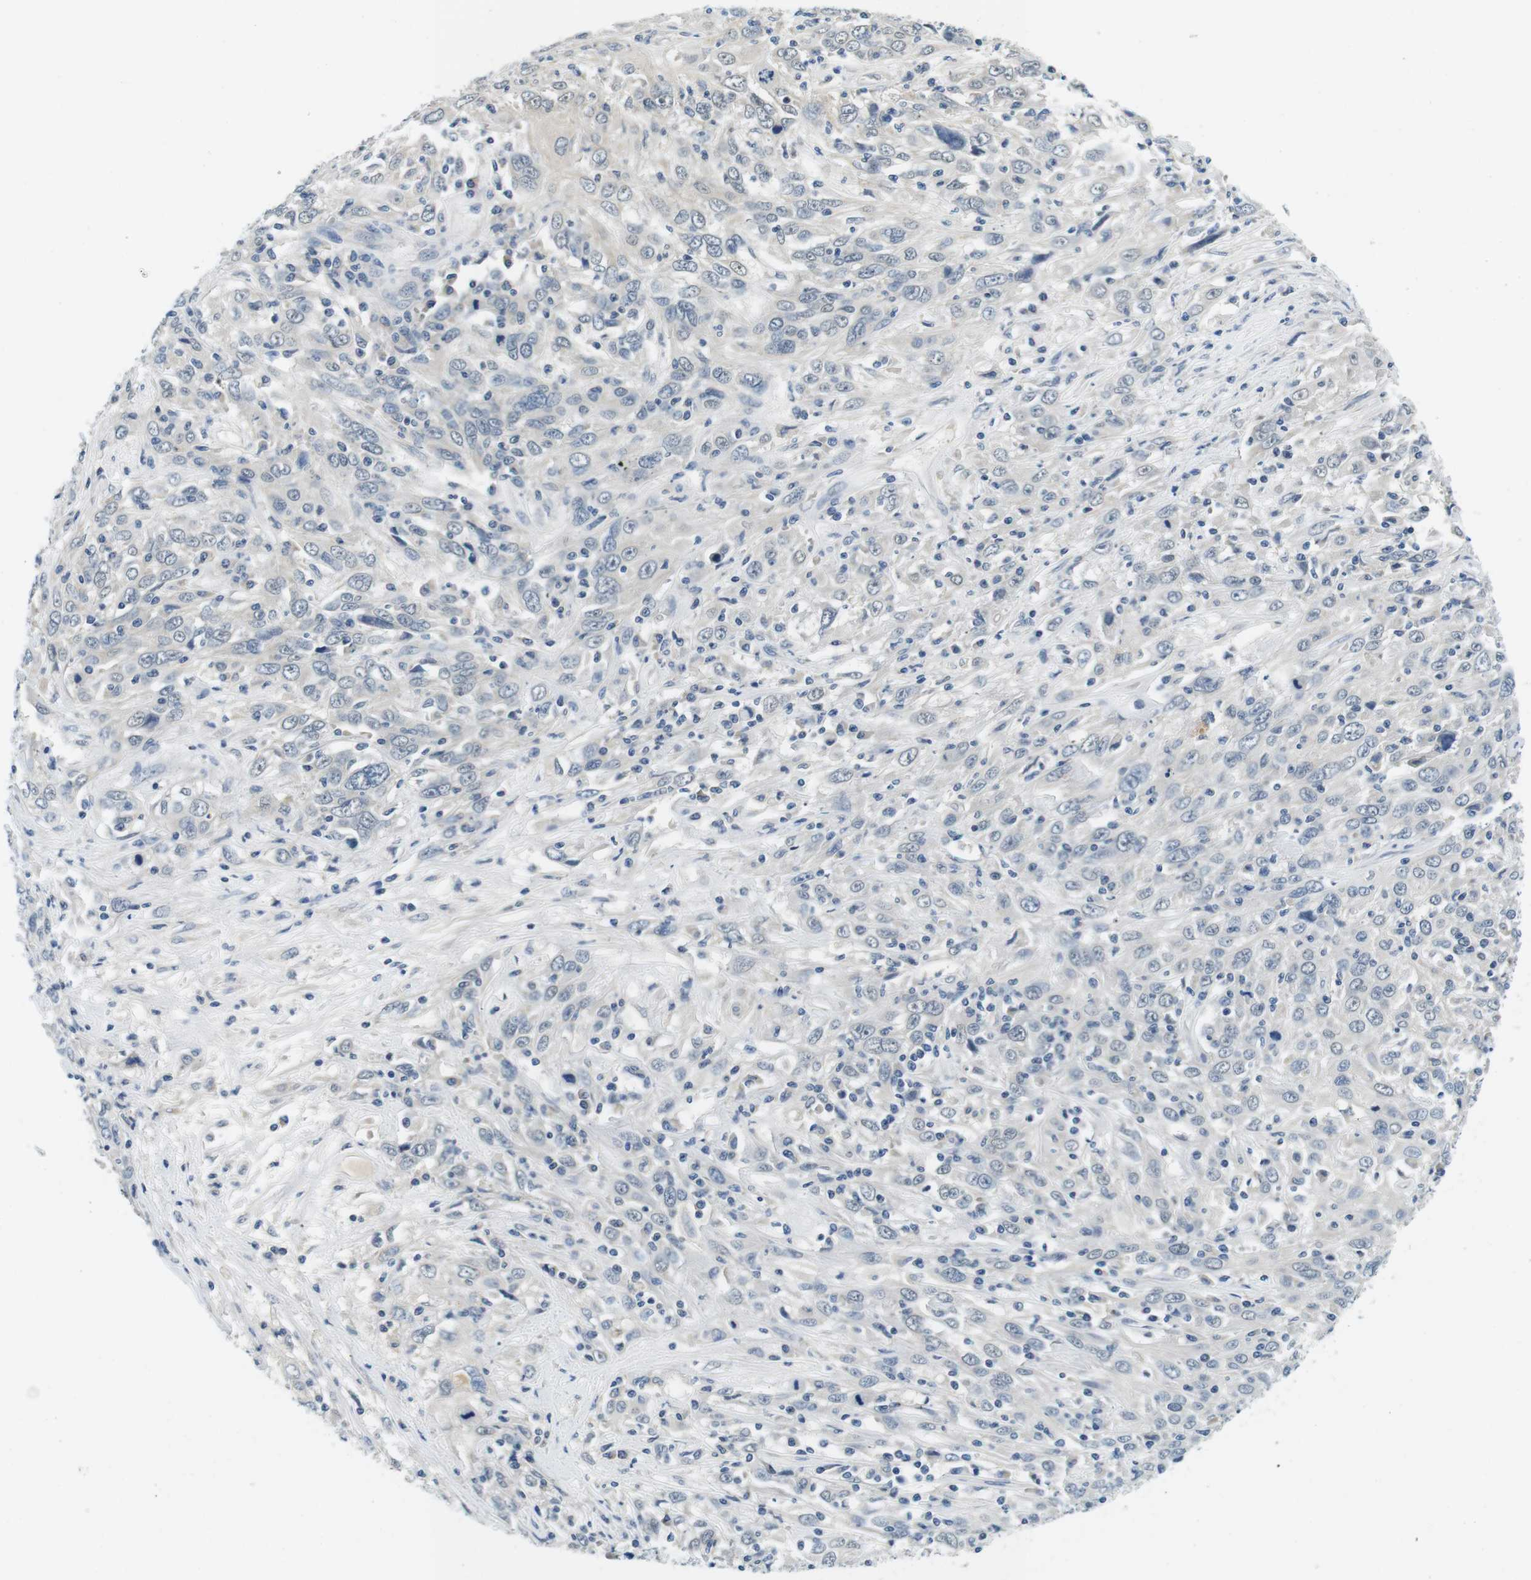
{"staining": {"intensity": "negative", "quantity": "none", "location": "none"}, "tissue": "cervical cancer", "cell_type": "Tumor cells", "image_type": "cancer", "snomed": [{"axis": "morphology", "description": "Squamous cell carcinoma, NOS"}, {"axis": "topography", "description": "Cervix"}], "caption": "Immunohistochemistry histopathology image of human cervical squamous cell carcinoma stained for a protein (brown), which displays no staining in tumor cells.", "gene": "DTNA", "patient": {"sex": "female", "age": 46}}